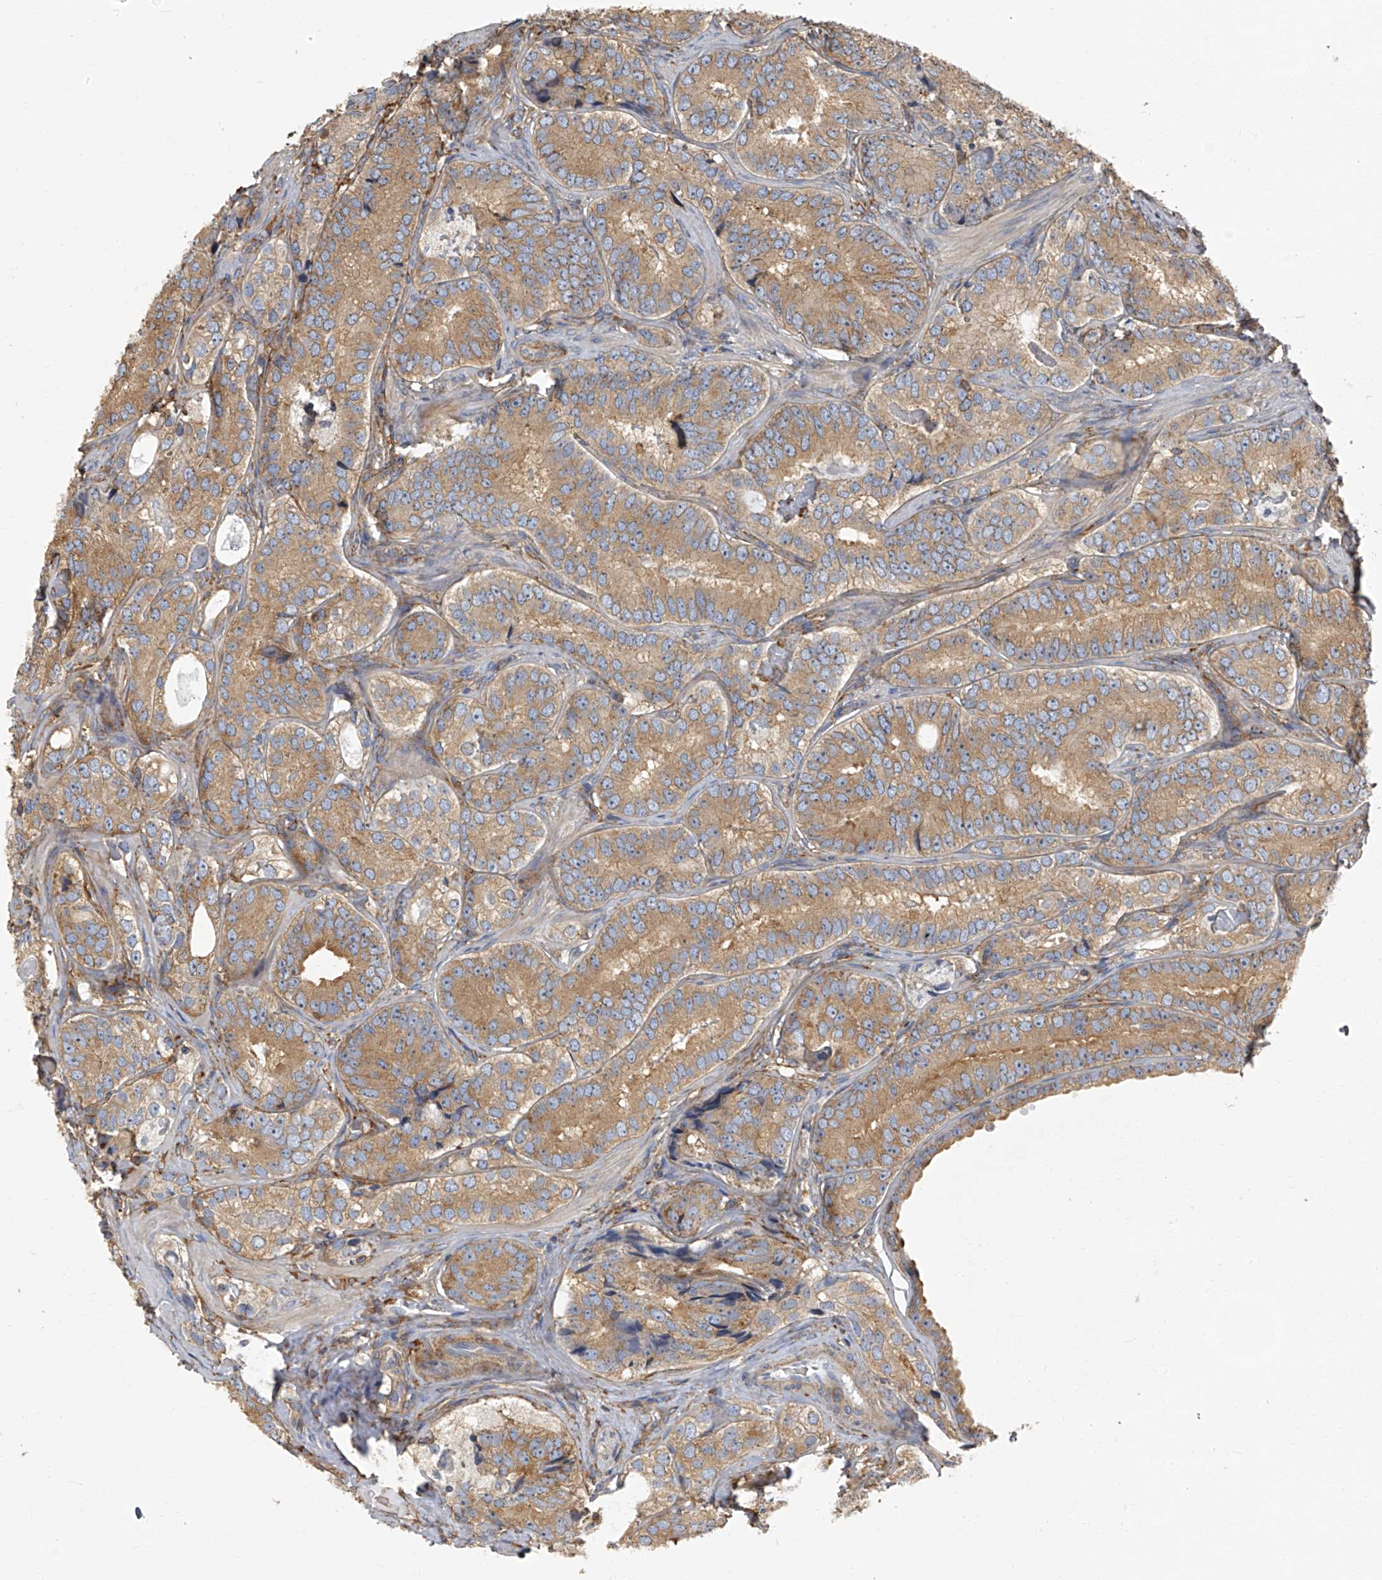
{"staining": {"intensity": "moderate", "quantity": ">75%", "location": "cytoplasmic/membranous"}, "tissue": "prostate cancer", "cell_type": "Tumor cells", "image_type": "cancer", "snomed": [{"axis": "morphology", "description": "Adenocarcinoma, High grade"}, {"axis": "topography", "description": "Prostate"}], "caption": "Immunohistochemistry image of human adenocarcinoma (high-grade) (prostate) stained for a protein (brown), which shows medium levels of moderate cytoplasmic/membranous expression in about >75% of tumor cells.", "gene": "SEPTIN7", "patient": {"sex": "male", "age": 56}}